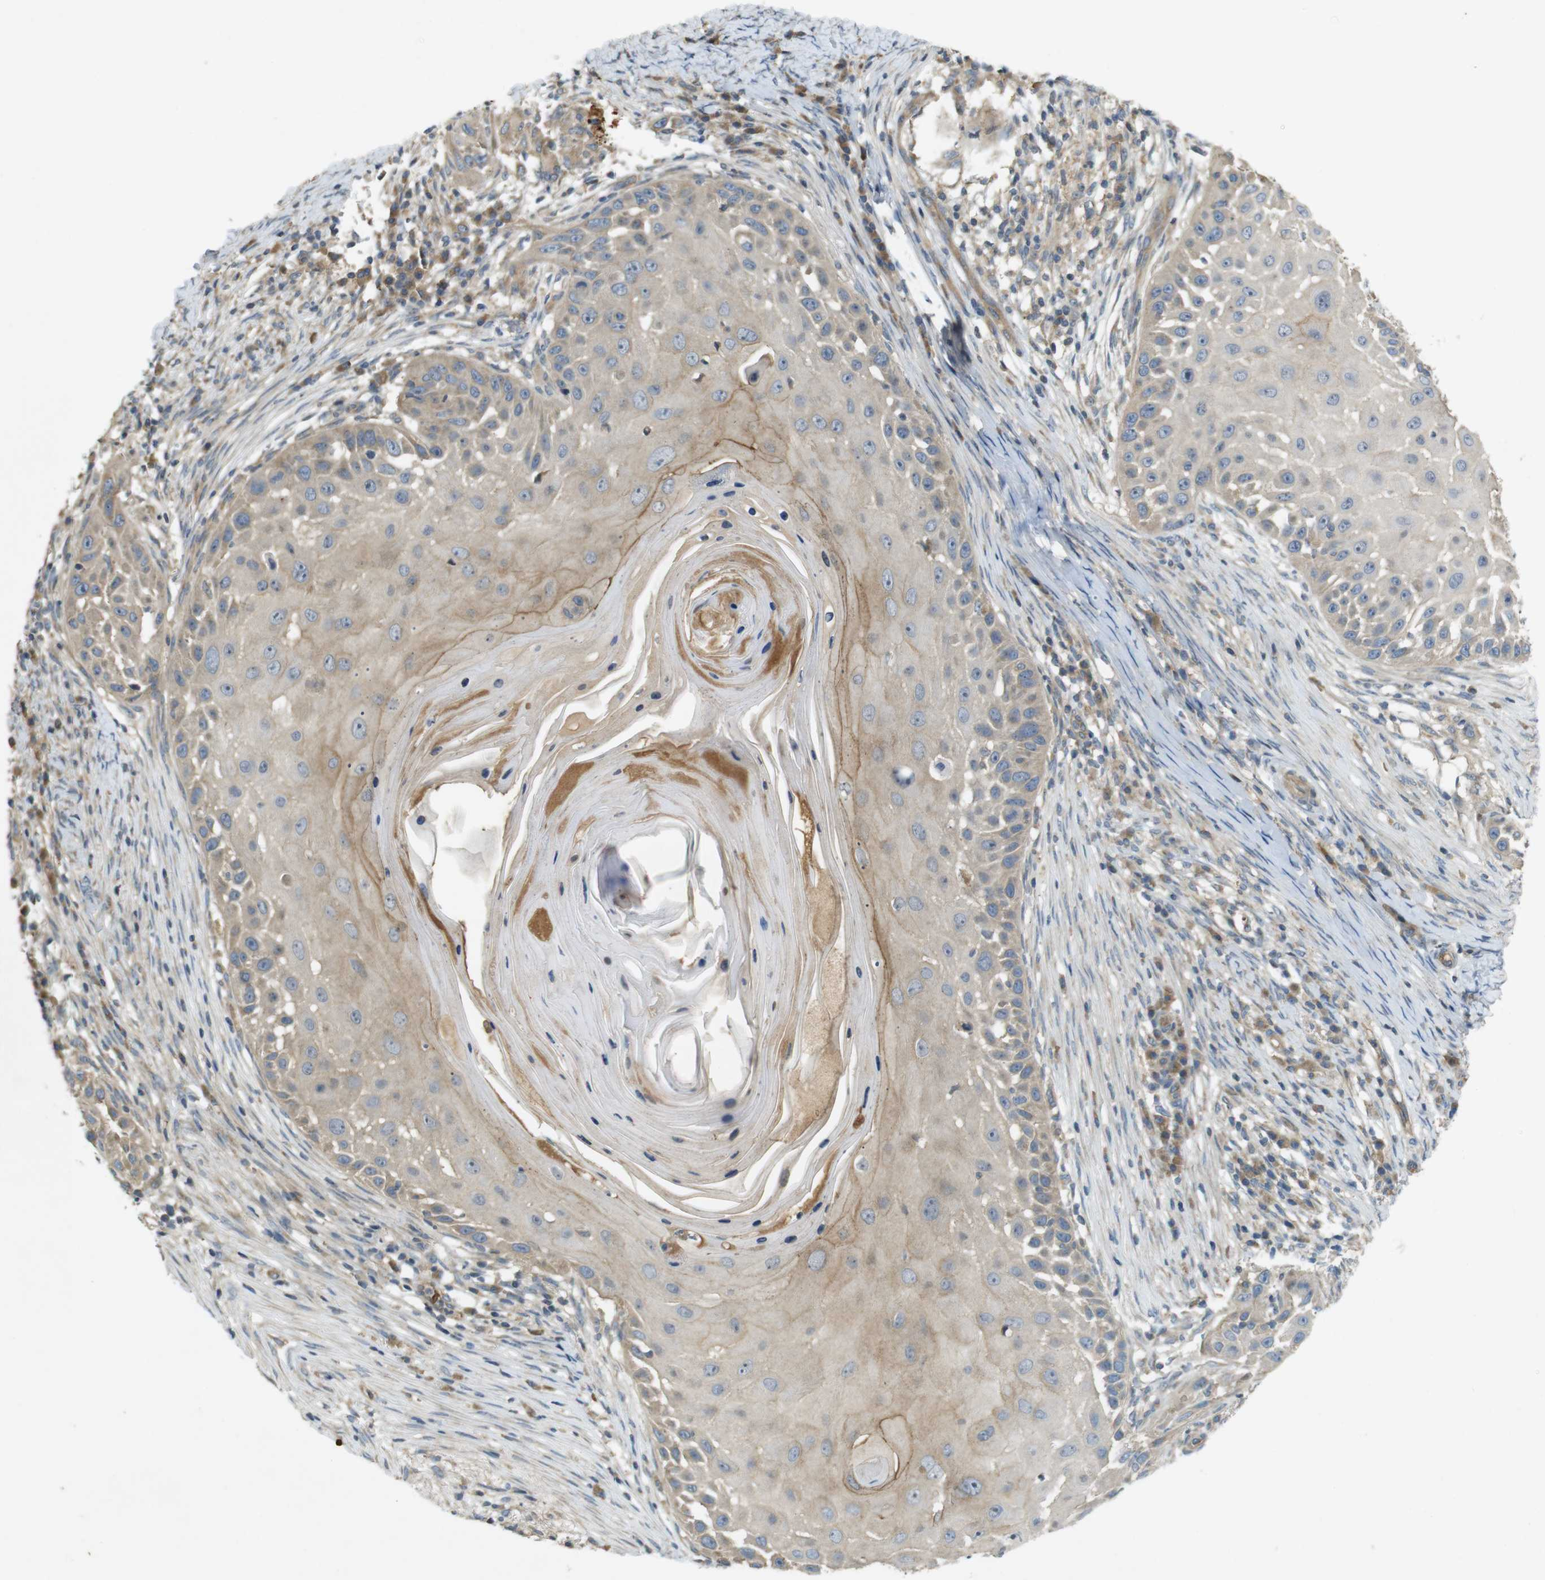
{"staining": {"intensity": "weak", "quantity": "<25%", "location": "cytoplasmic/membranous"}, "tissue": "skin cancer", "cell_type": "Tumor cells", "image_type": "cancer", "snomed": [{"axis": "morphology", "description": "Squamous cell carcinoma, NOS"}, {"axis": "topography", "description": "Skin"}], "caption": "A high-resolution micrograph shows immunohistochemistry staining of squamous cell carcinoma (skin), which displays no significant expression in tumor cells.", "gene": "CLTC", "patient": {"sex": "female", "age": 44}}